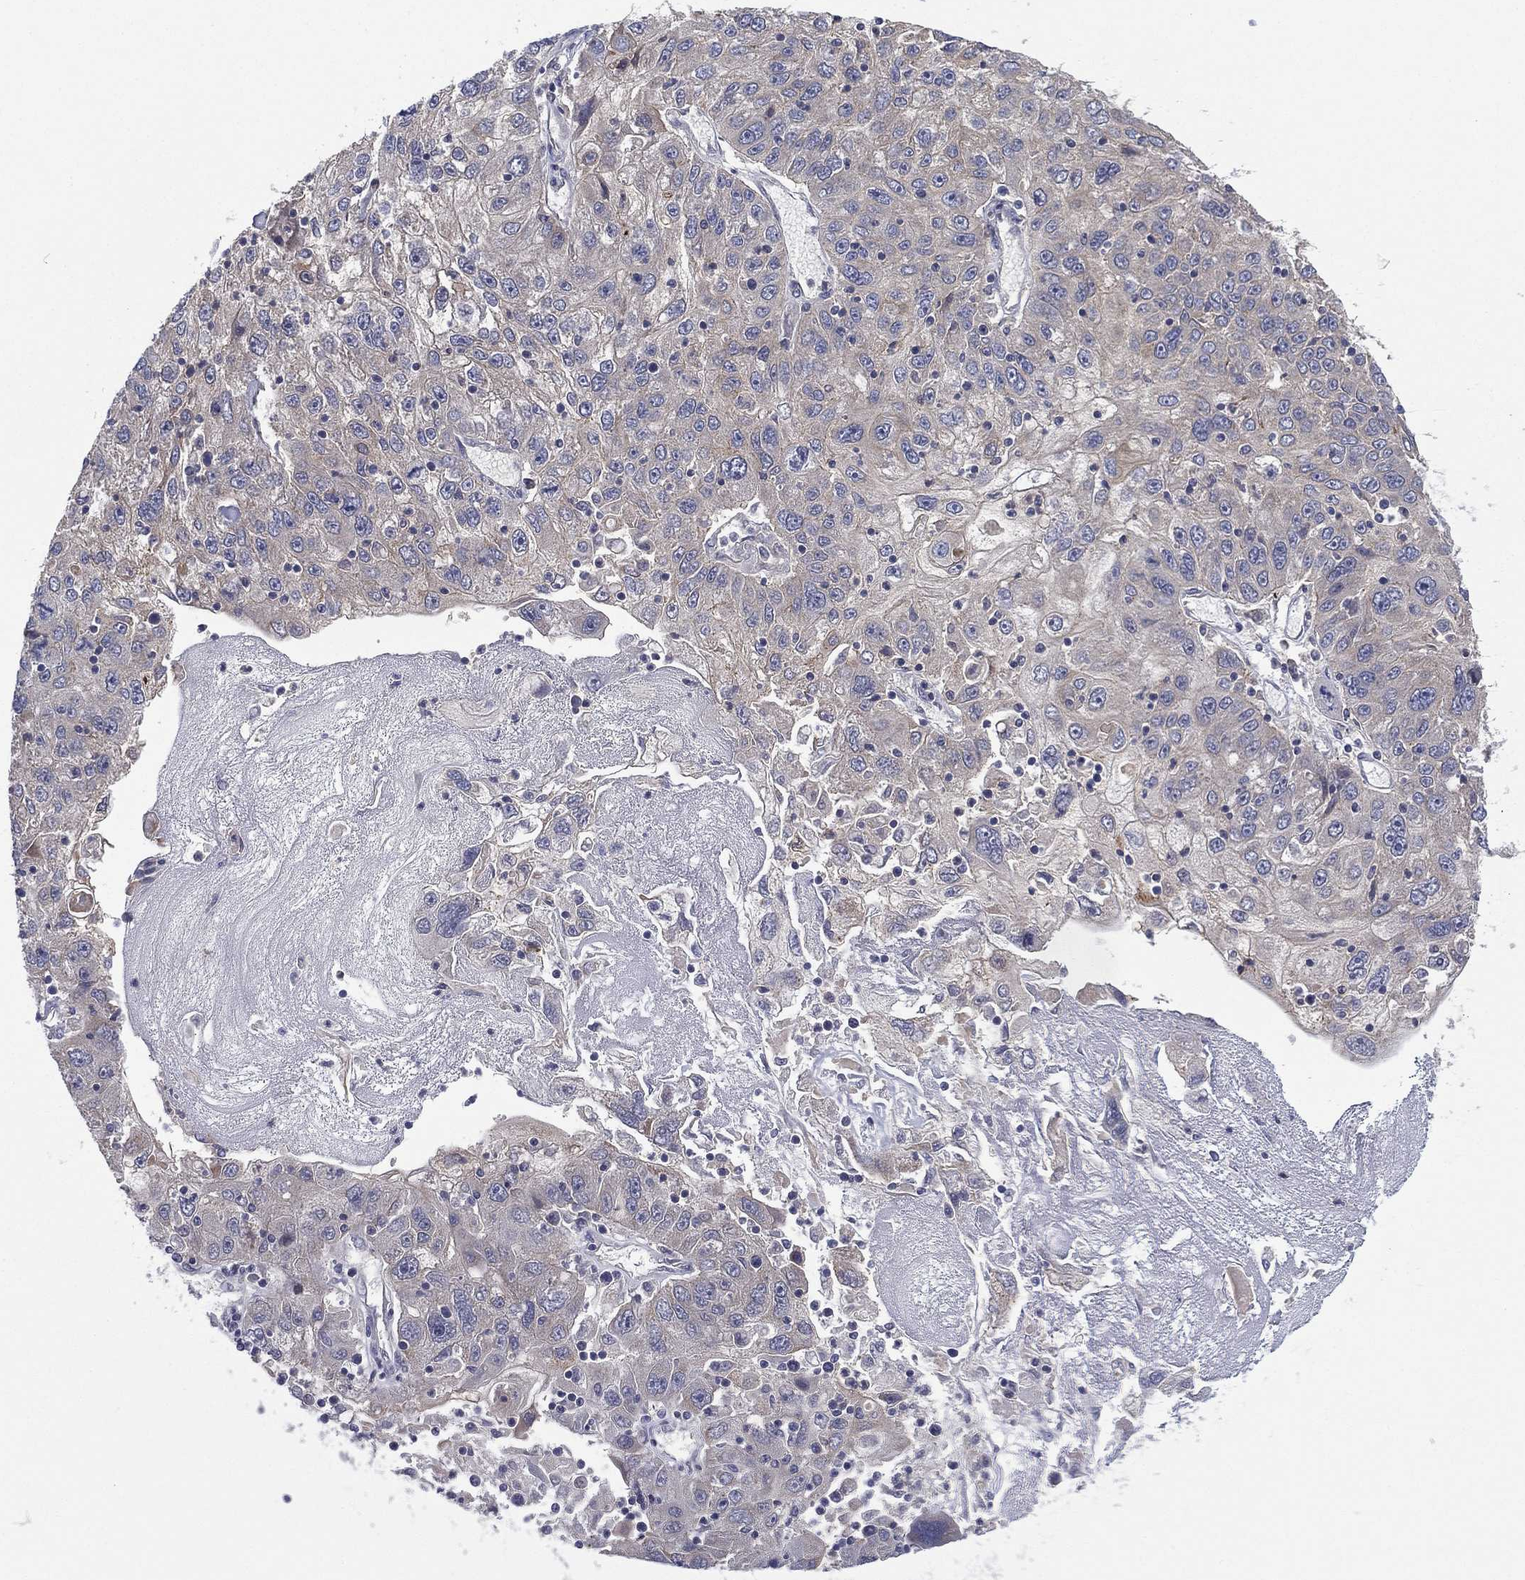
{"staining": {"intensity": "negative", "quantity": "none", "location": "none"}, "tissue": "stomach cancer", "cell_type": "Tumor cells", "image_type": "cancer", "snomed": [{"axis": "morphology", "description": "Adenocarcinoma, NOS"}, {"axis": "topography", "description": "Stomach"}], "caption": "Image shows no significant protein positivity in tumor cells of adenocarcinoma (stomach).", "gene": "MPP7", "patient": {"sex": "male", "age": 56}}